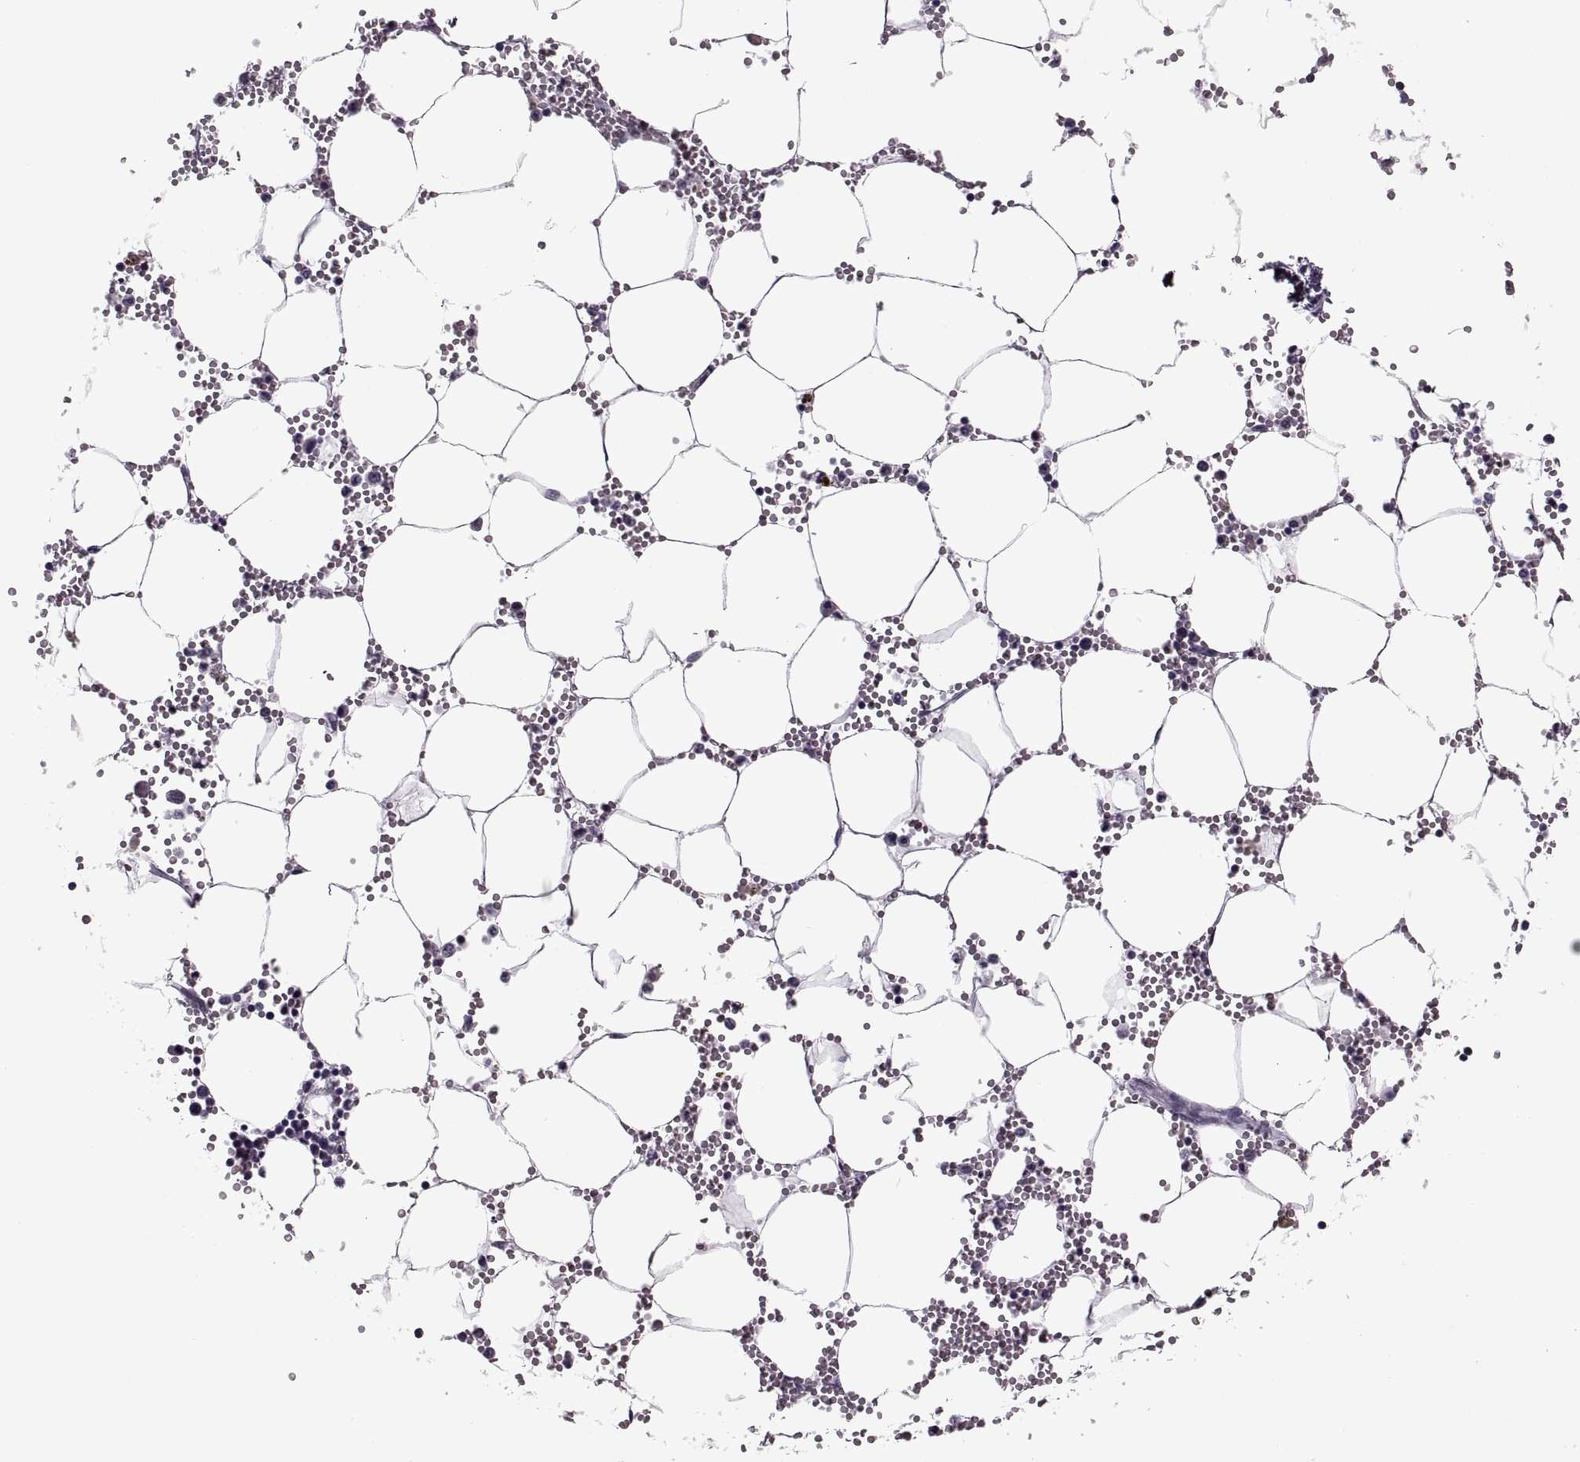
{"staining": {"intensity": "negative", "quantity": "none", "location": "none"}, "tissue": "bone marrow", "cell_type": "Hematopoietic cells", "image_type": "normal", "snomed": [{"axis": "morphology", "description": "Normal tissue, NOS"}, {"axis": "topography", "description": "Bone marrow"}], "caption": "The IHC photomicrograph has no significant expression in hematopoietic cells of bone marrow. (DAB immunohistochemistry, high magnification).", "gene": "PAGE2B", "patient": {"sex": "male", "age": 54}}